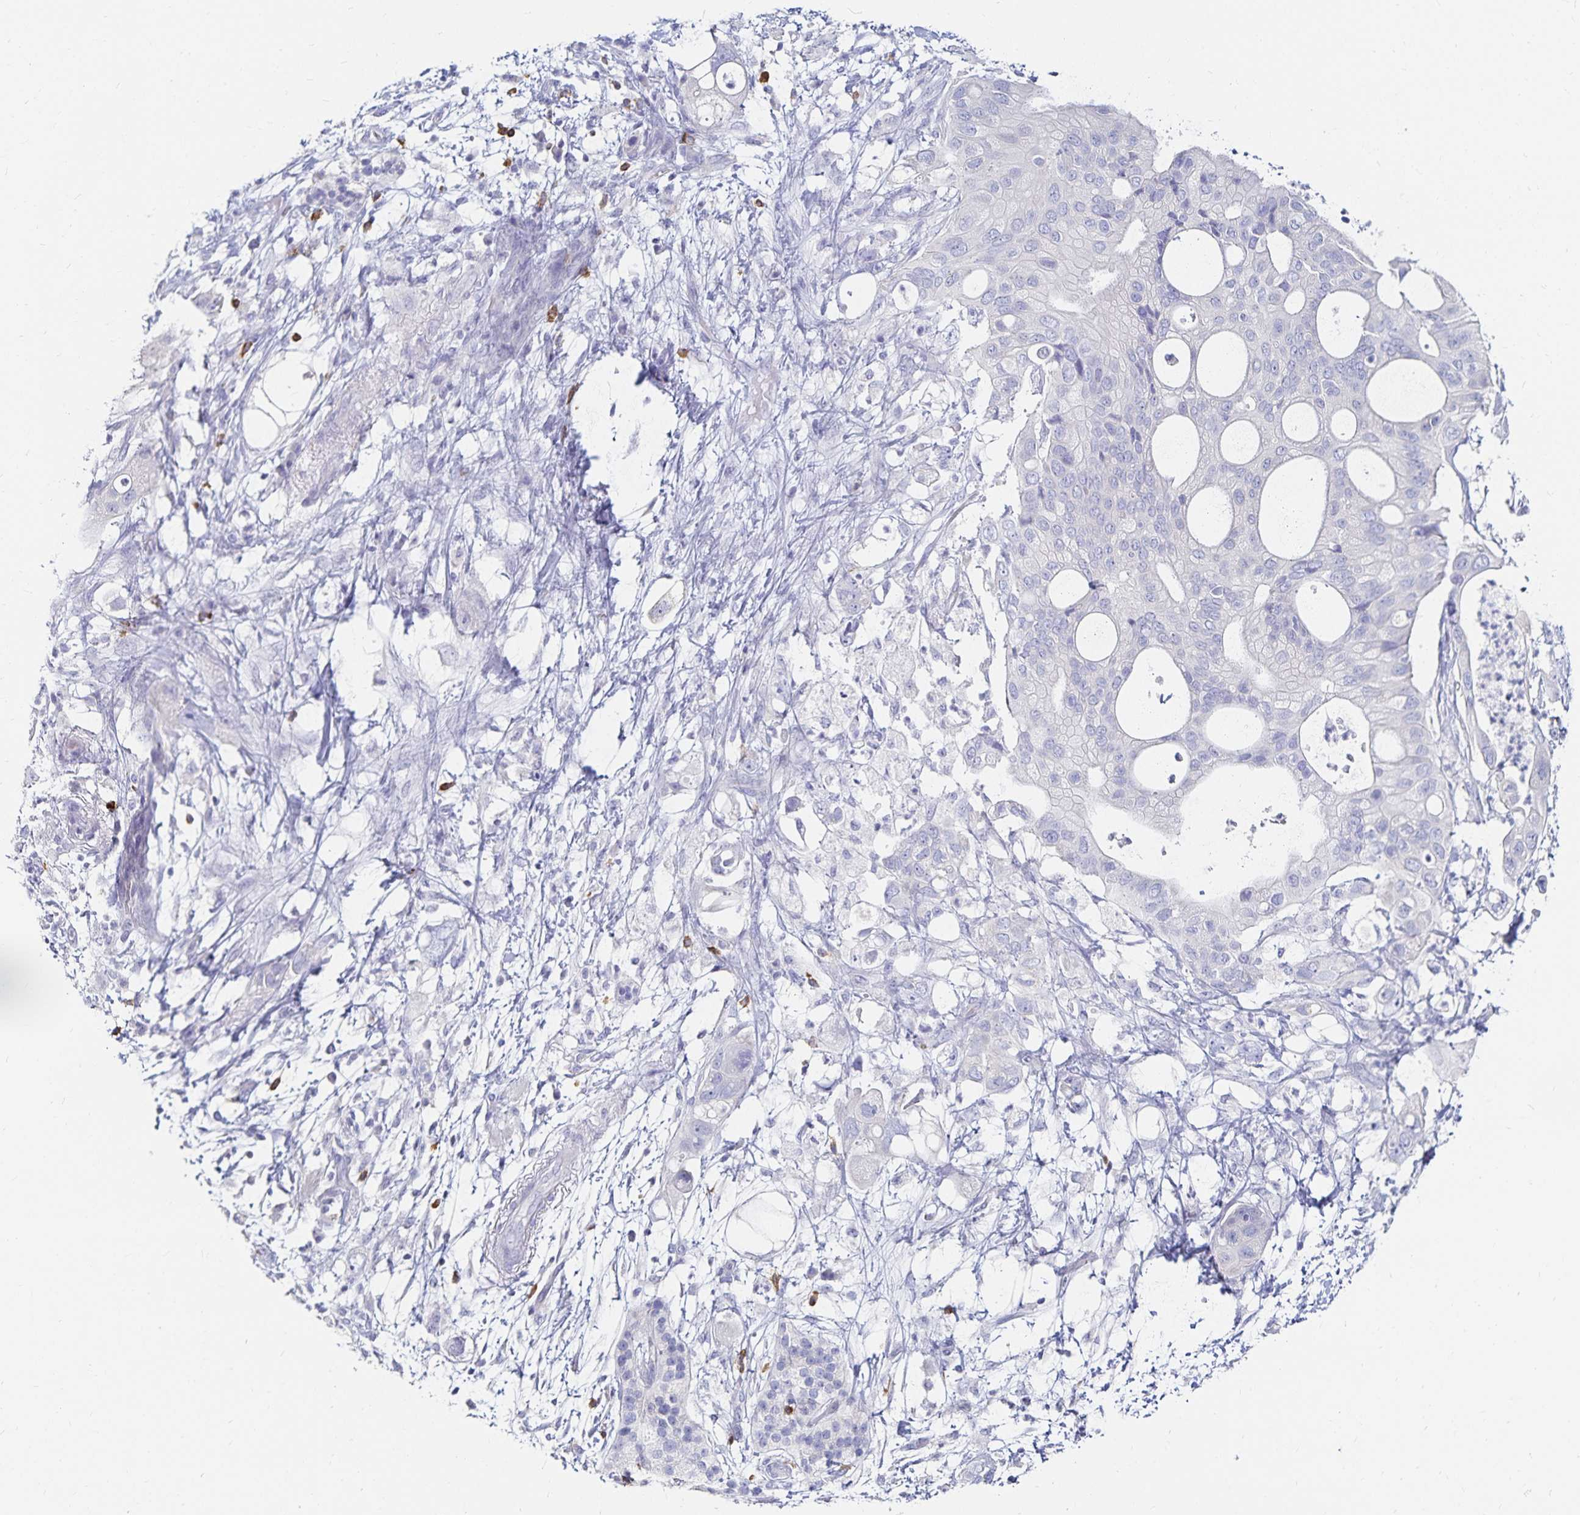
{"staining": {"intensity": "negative", "quantity": "none", "location": "none"}, "tissue": "pancreatic cancer", "cell_type": "Tumor cells", "image_type": "cancer", "snomed": [{"axis": "morphology", "description": "Adenocarcinoma, NOS"}, {"axis": "topography", "description": "Pancreas"}], "caption": "This is an immunohistochemistry (IHC) photomicrograph of pancreatic cancer. There is no staining in tumor cells.", "gene": "TNIP1", "patient": {"sex": "female", "age": 72}}